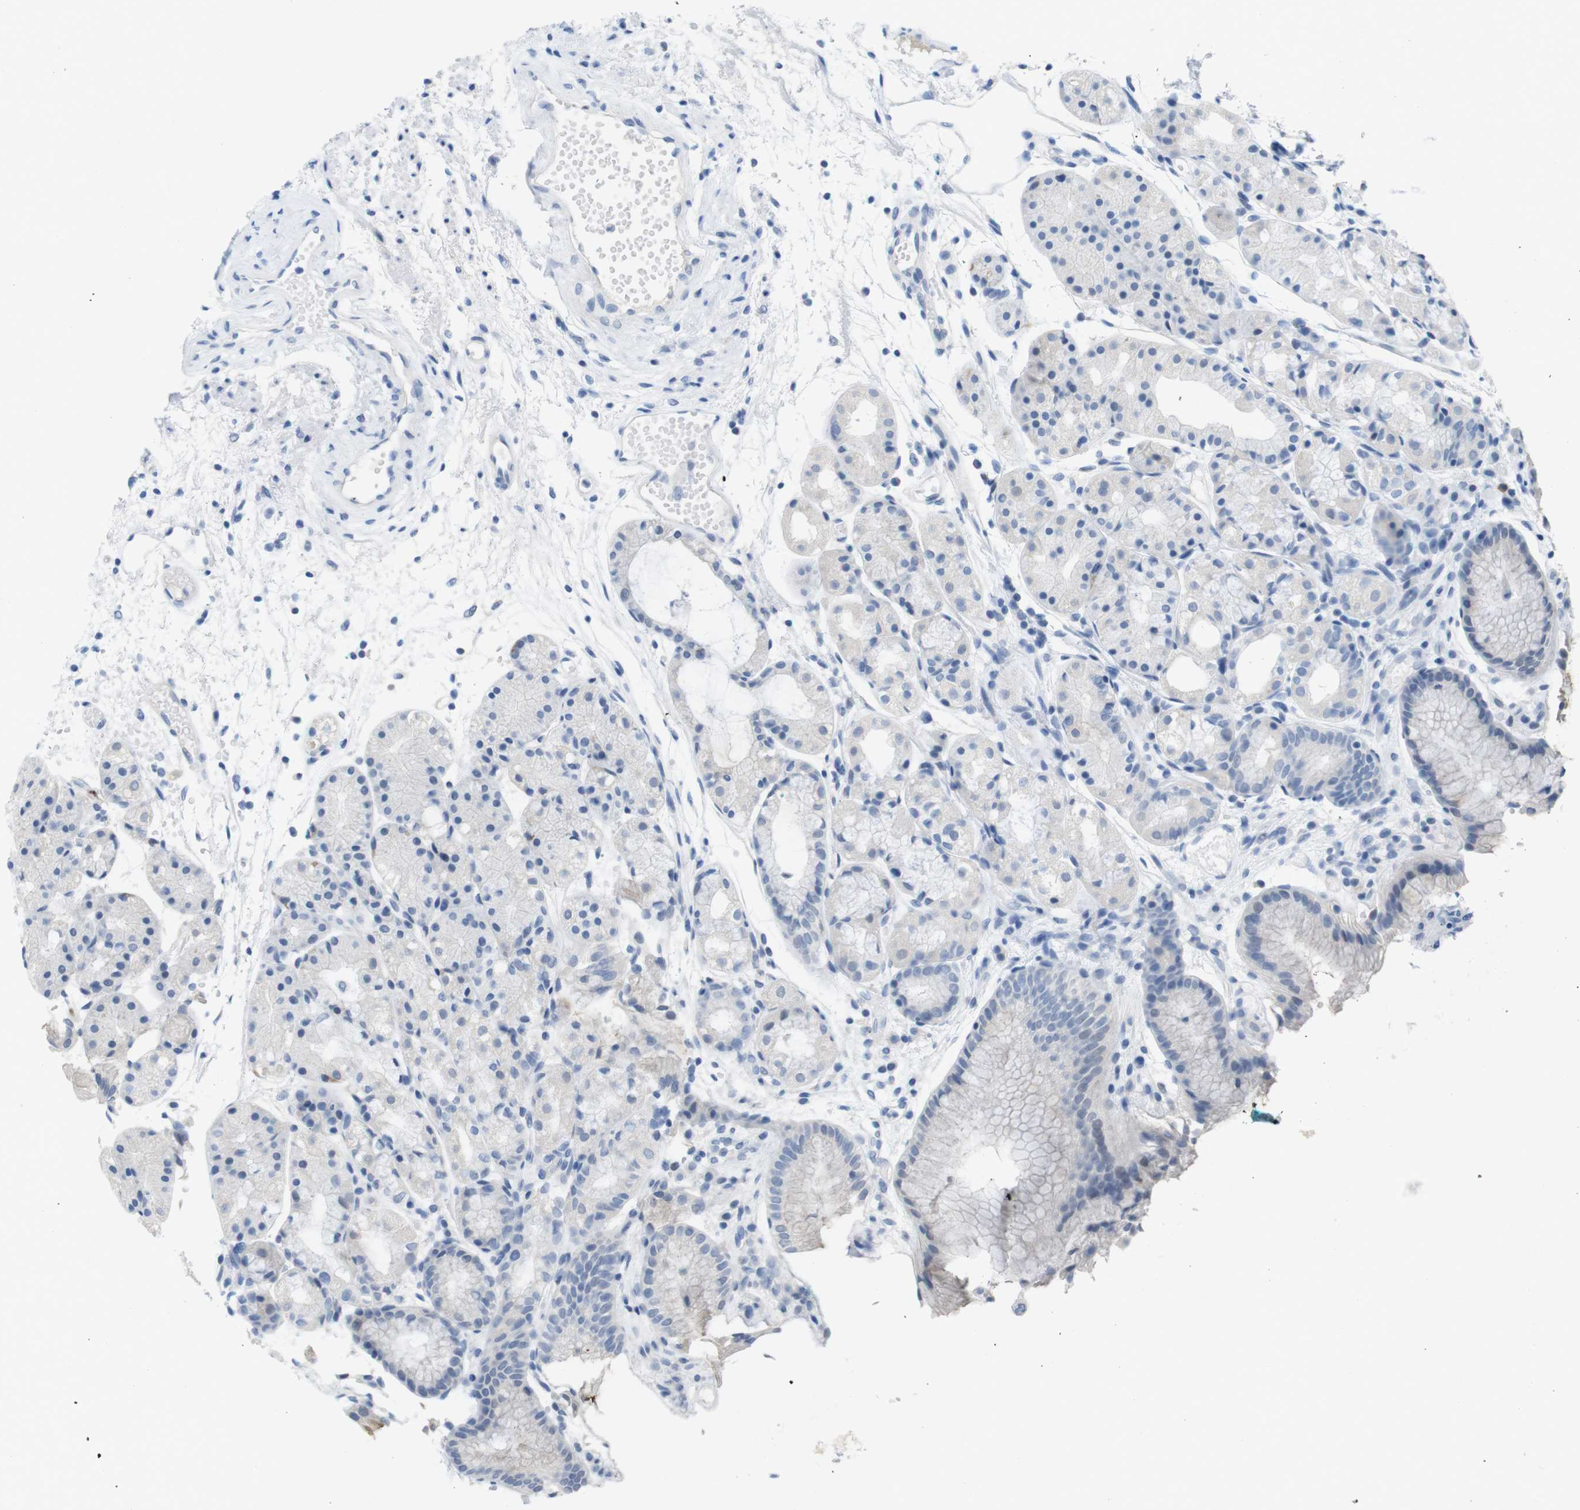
{"staining": {"intensity": "negative", "quantity": "none", "location": "none"}, "tissue": "stomach", "cell_type": "Glandular cells", "image_type": "normal", "snomed": [{"axis": "morphology", "description": "Normal tissue, NOS"}, {"axis": "topography", "description": "Stomach, upper"}], "caption": "Image shows no significant protein staining in glandular cells of unremarkable stomach. (Stains: DAB IHC with hematoxylin counter stain, Microscopy: brightfield microscopy at high magnification).", "gene": "OPN1SW", "patient": {"sex": "male", "age": 72}}